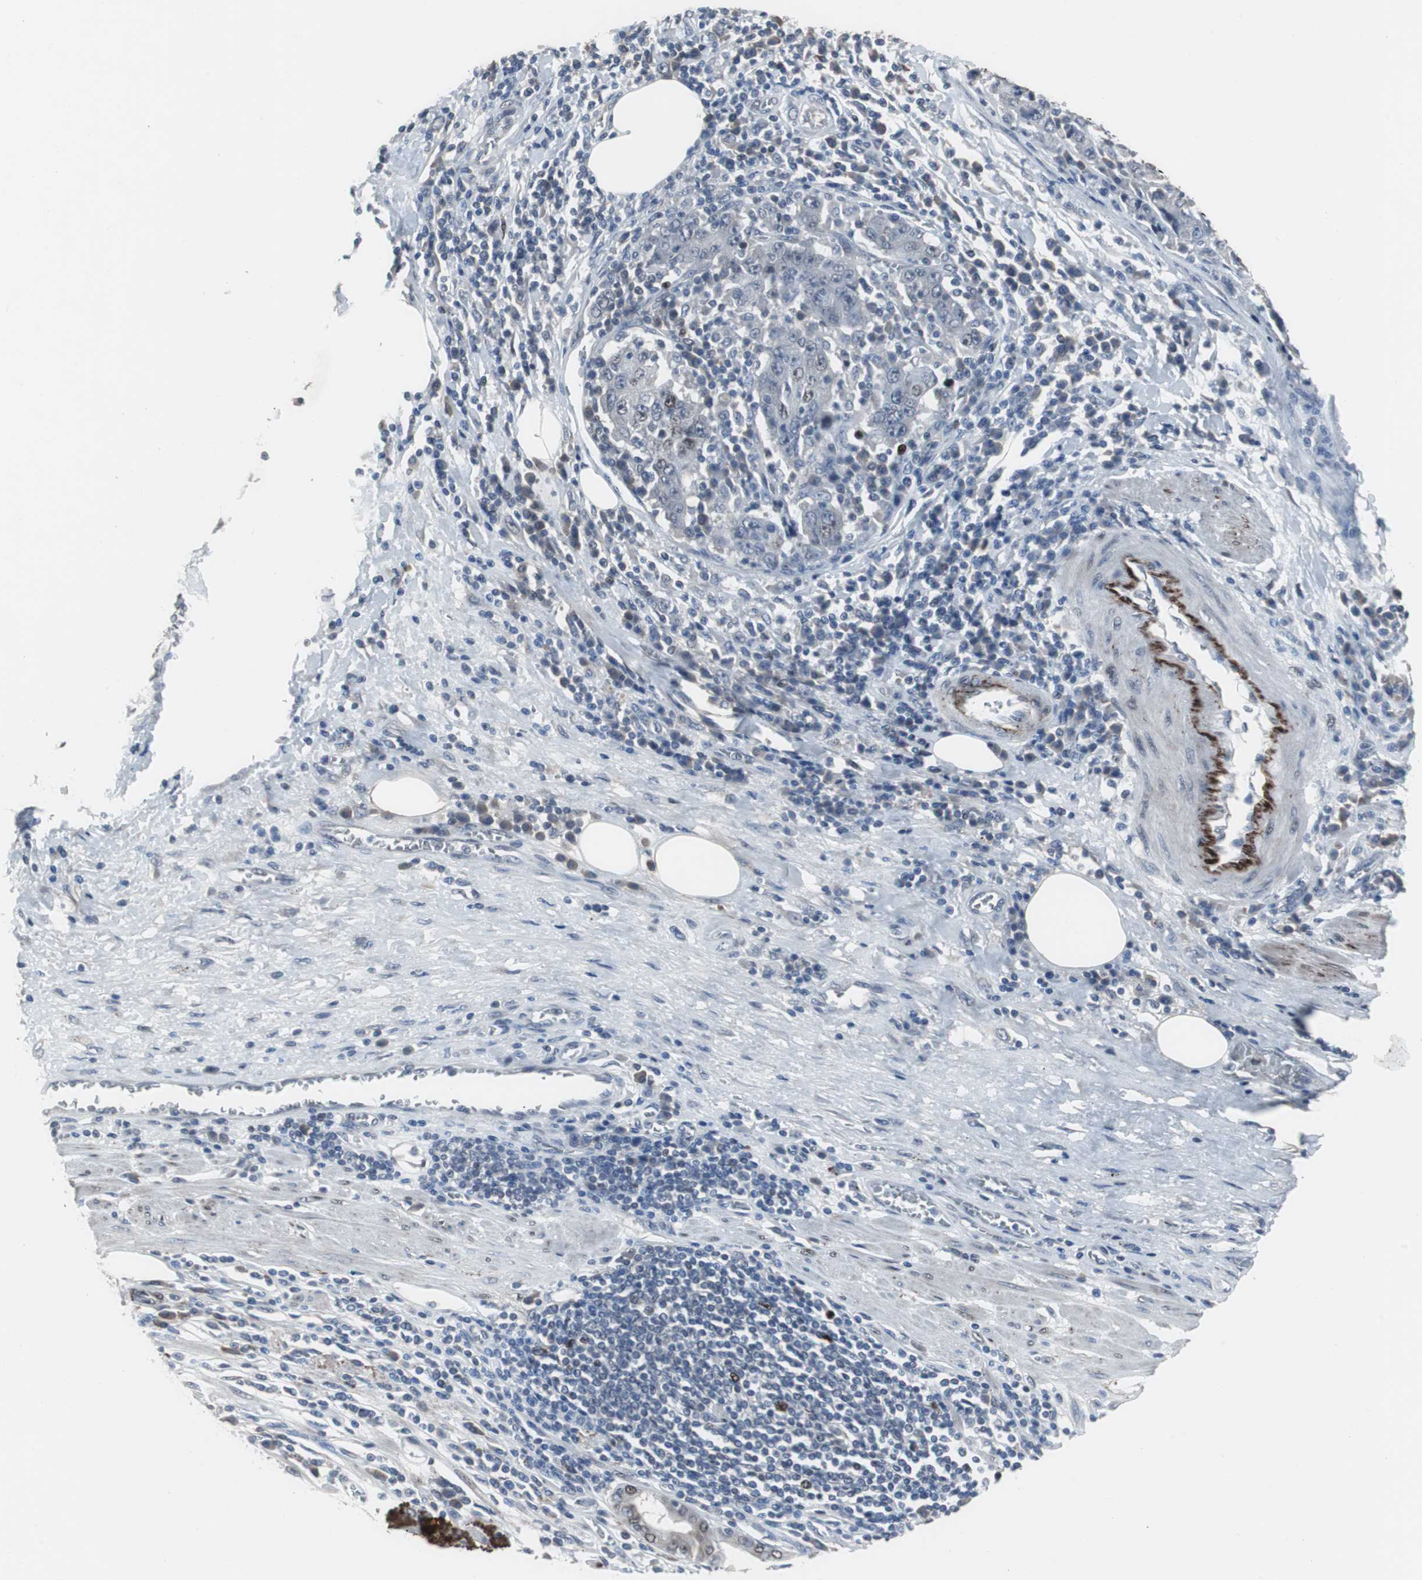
{"staining": {"intensity": "moderate", "quantity": "<25%", "location": "nuclear"}, "tissue": "stomach cancer", "cell_type": "Tumor cells", "image_type": "cancer", "snomed": [{"axis": "morphology", "description": "Normal tissue, NOS"}, {"axis": "morphology", "description": "Adenocarcinoma, NOS"}, {"axis": "topography", "description": "Stomach, upper"}, {"axis": "topography", "description": "Stomach"}], "caption": "This is an image of immunohistochemistry (IHC) staining of adenocarcinoma (stomach), which shows moderate expression in the nuclear of tumor cells.", "gene": "FOXP4", "patient": {"sex": "male", "age": 59}}